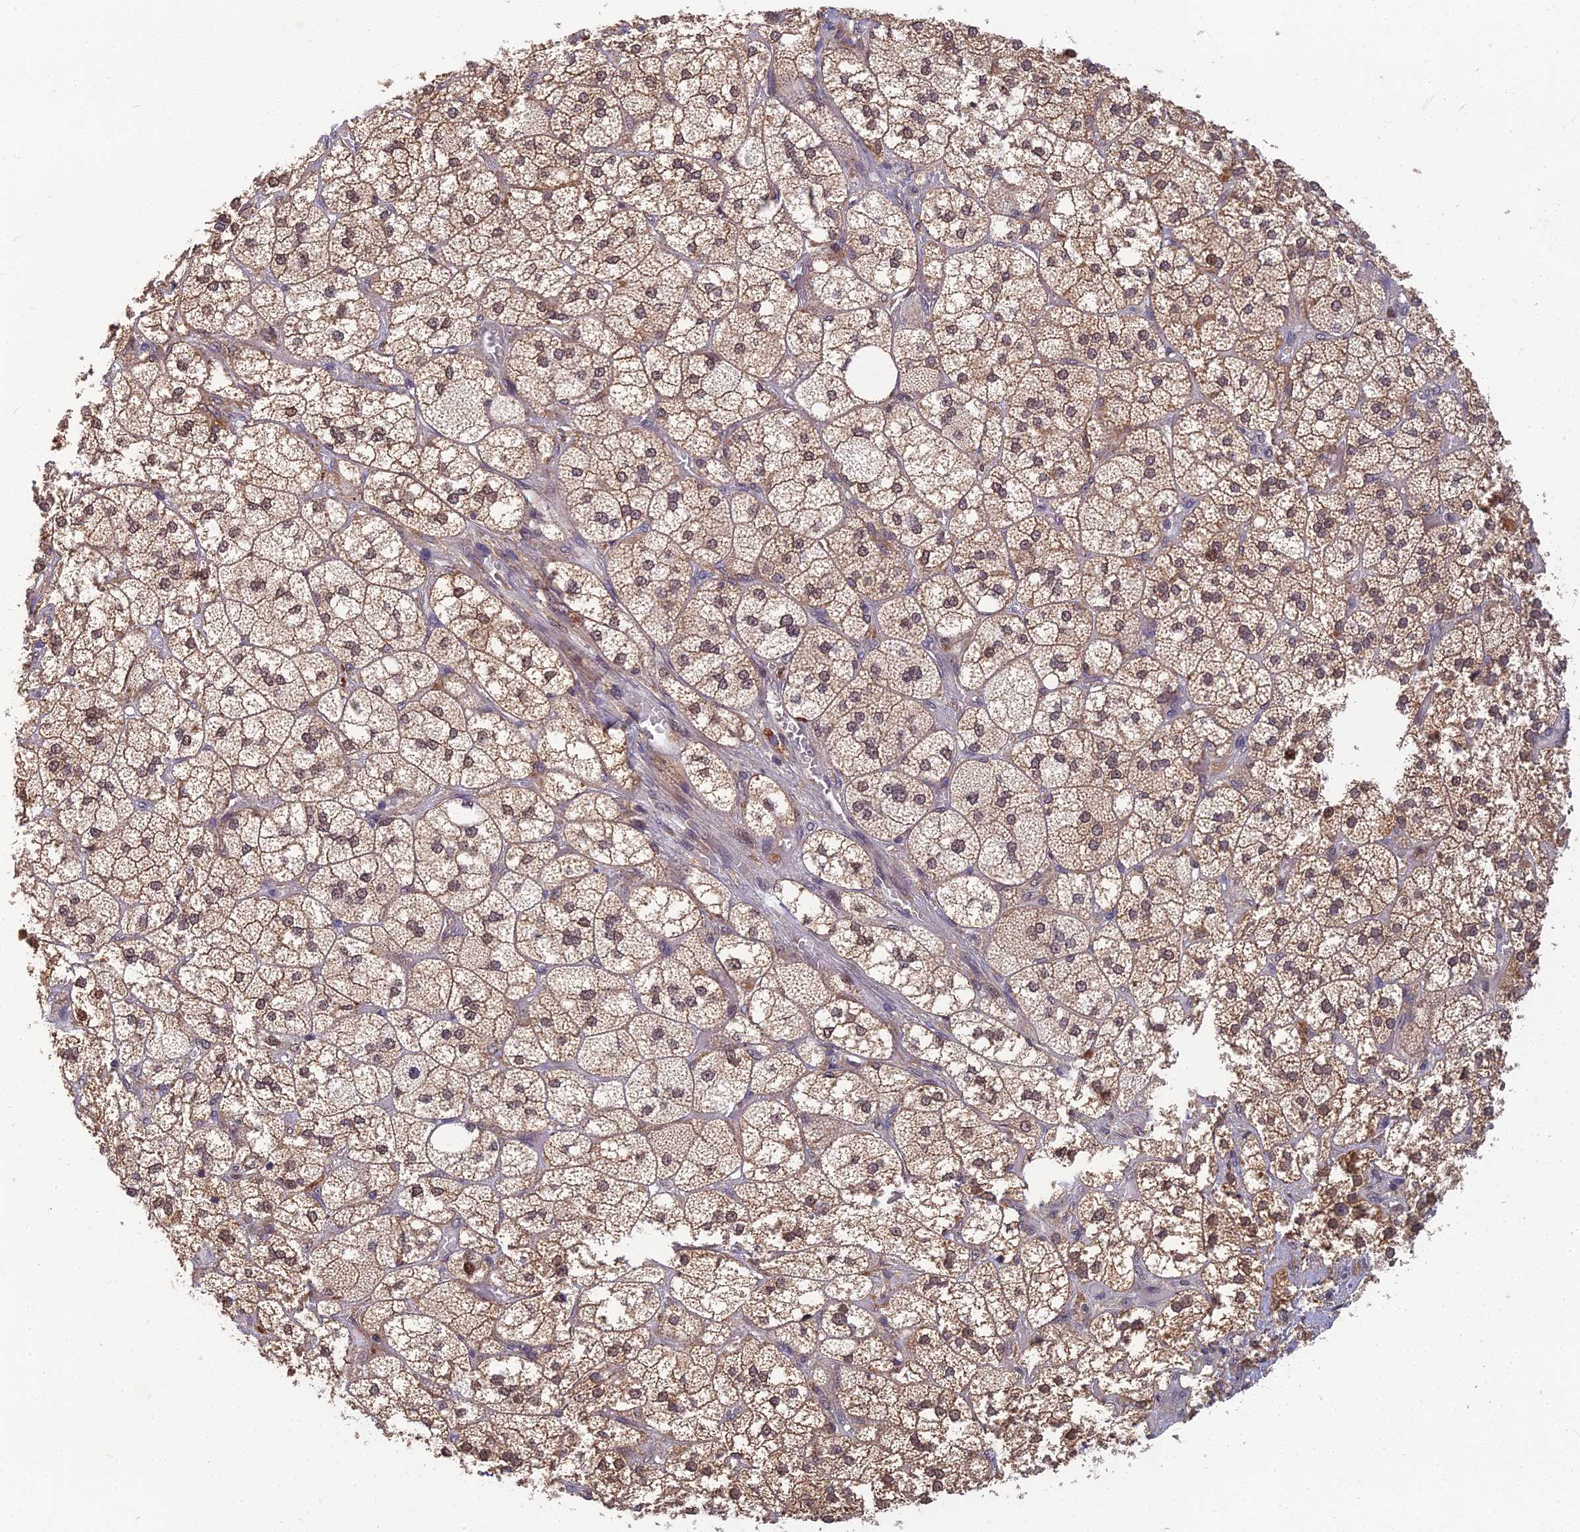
{"staining": {"intensity": "moderate", "quantity": ">75%", "location": "cytoplasmic/membranous"}, "tissue": "adrenal gland", "cell_type": "Glandular cells", "image_type": "normal", "snomed": [{"axis": "morphology", "description": "Normal tissue, NOS"}, {"axis": "topography", "description": "Adrenal gland"}], "caption": "Brown immunohistochemical staining in normal adrenal gland exhibits moderate cytoplasmic/membranous expression in approximately >75% of glandular cells.", "gene": "RGL3", "patient": {"sex": "male", "age": 61}}